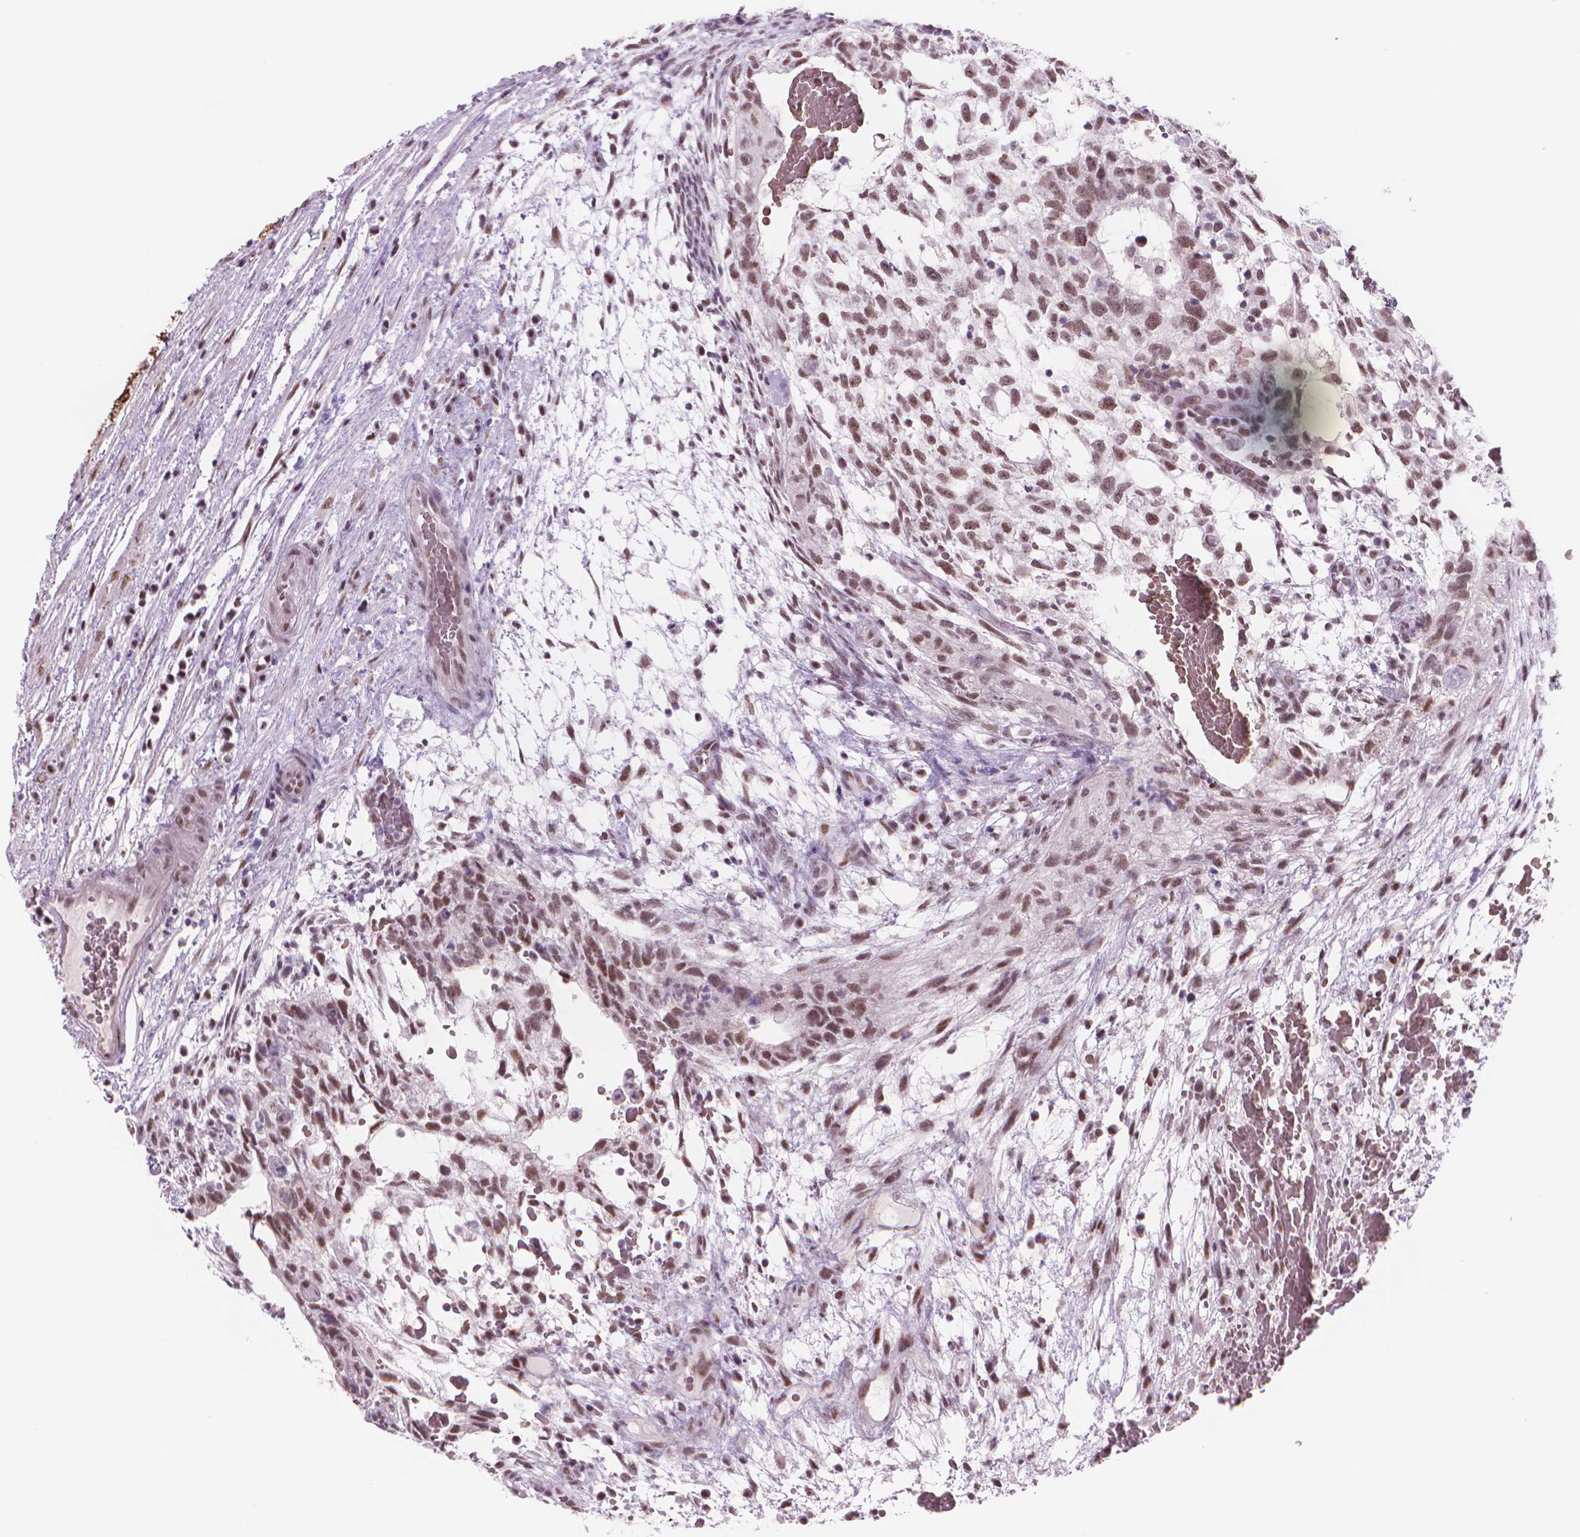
{"staining": {"intensity": "moderate", "quantity": ">75%", "location": "nuclear"}, "tissue": "testis cancer", "cell_type": "Tumor cells", "image_type": "cancer", "snomed": [{"axis": "morphology", "description": "Normal tissue, NOS"}, {"axis": "morphology", "description": "Carcinoma, Embryonal, NOS"}, {"axis": "topography", "description": "Testis"}], "caption": "Protein staining by immunohistochemistry (IHC) reveals moderate nuclear positivity in approximately >75% of tumor cells in testis cancer. The protein is shown in brown color, while the nuclei are stained blue.", "gene": "POLR3D", "patient": {"sex": "male", "age": 32}}